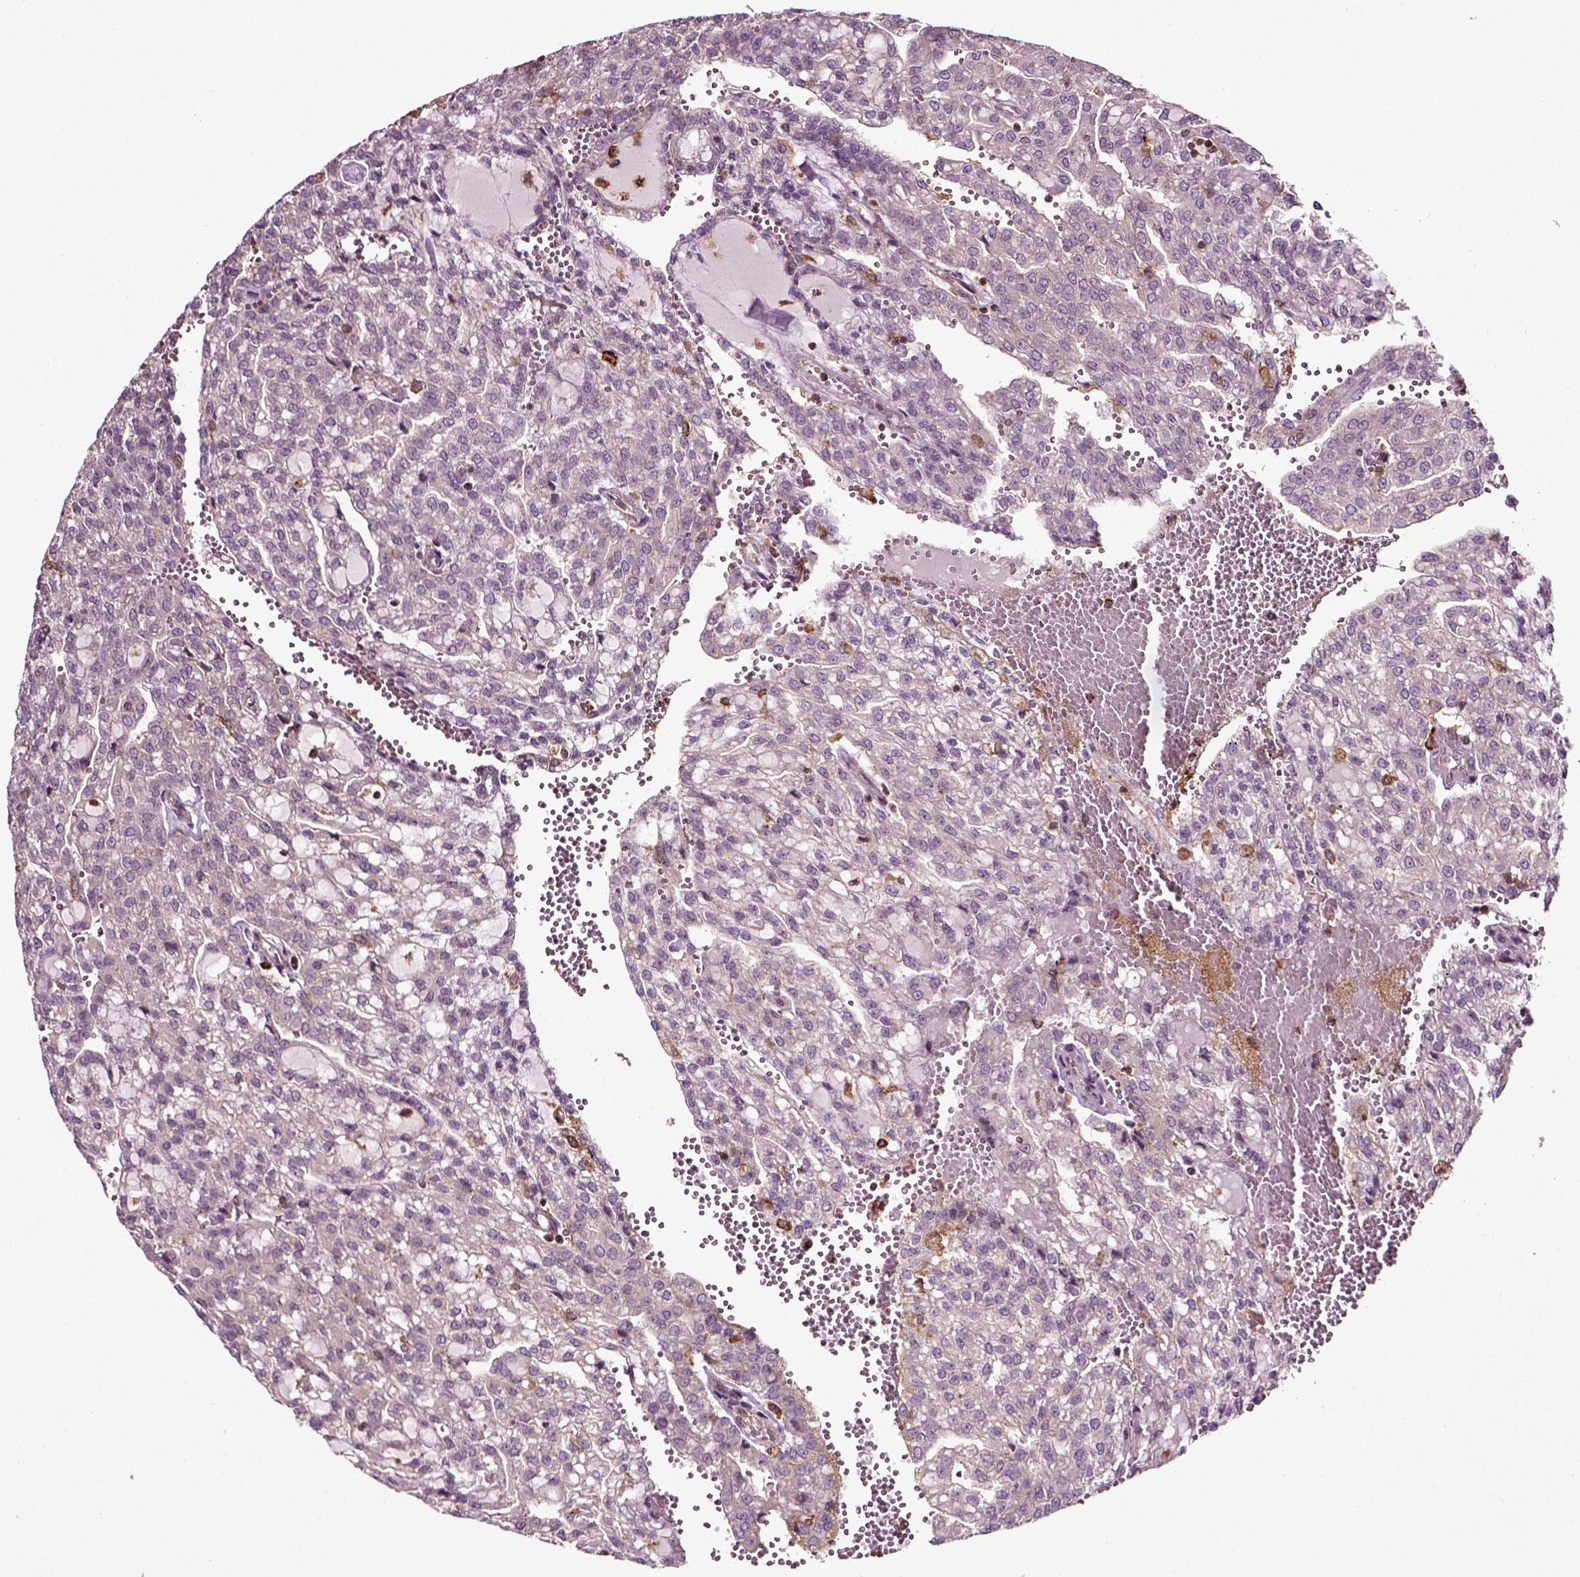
{"staining": {"intensity": "negative", "quantity": "none", "location": "none"}, "tissue": "renal cancer", "cell_type": "Tumor cells", "image_type": "cancer", "snomed": [{"axis": "morphology", "description": "Adenocarcinoma, NOS"}, {"axis": "topography", "description": "Kidney"}], "caption": "Renal cancer (adenocarcinoma) was stained to show a protein in brown. There is no significant positivity in tumor cells. (Stains: DAB immunohistochemistry with hematoxylin counter stain, Microscopy: brightfield microscopy at high magnification).", "gene": "RHOF", "patient": {"sex": "male", "age": 63}}